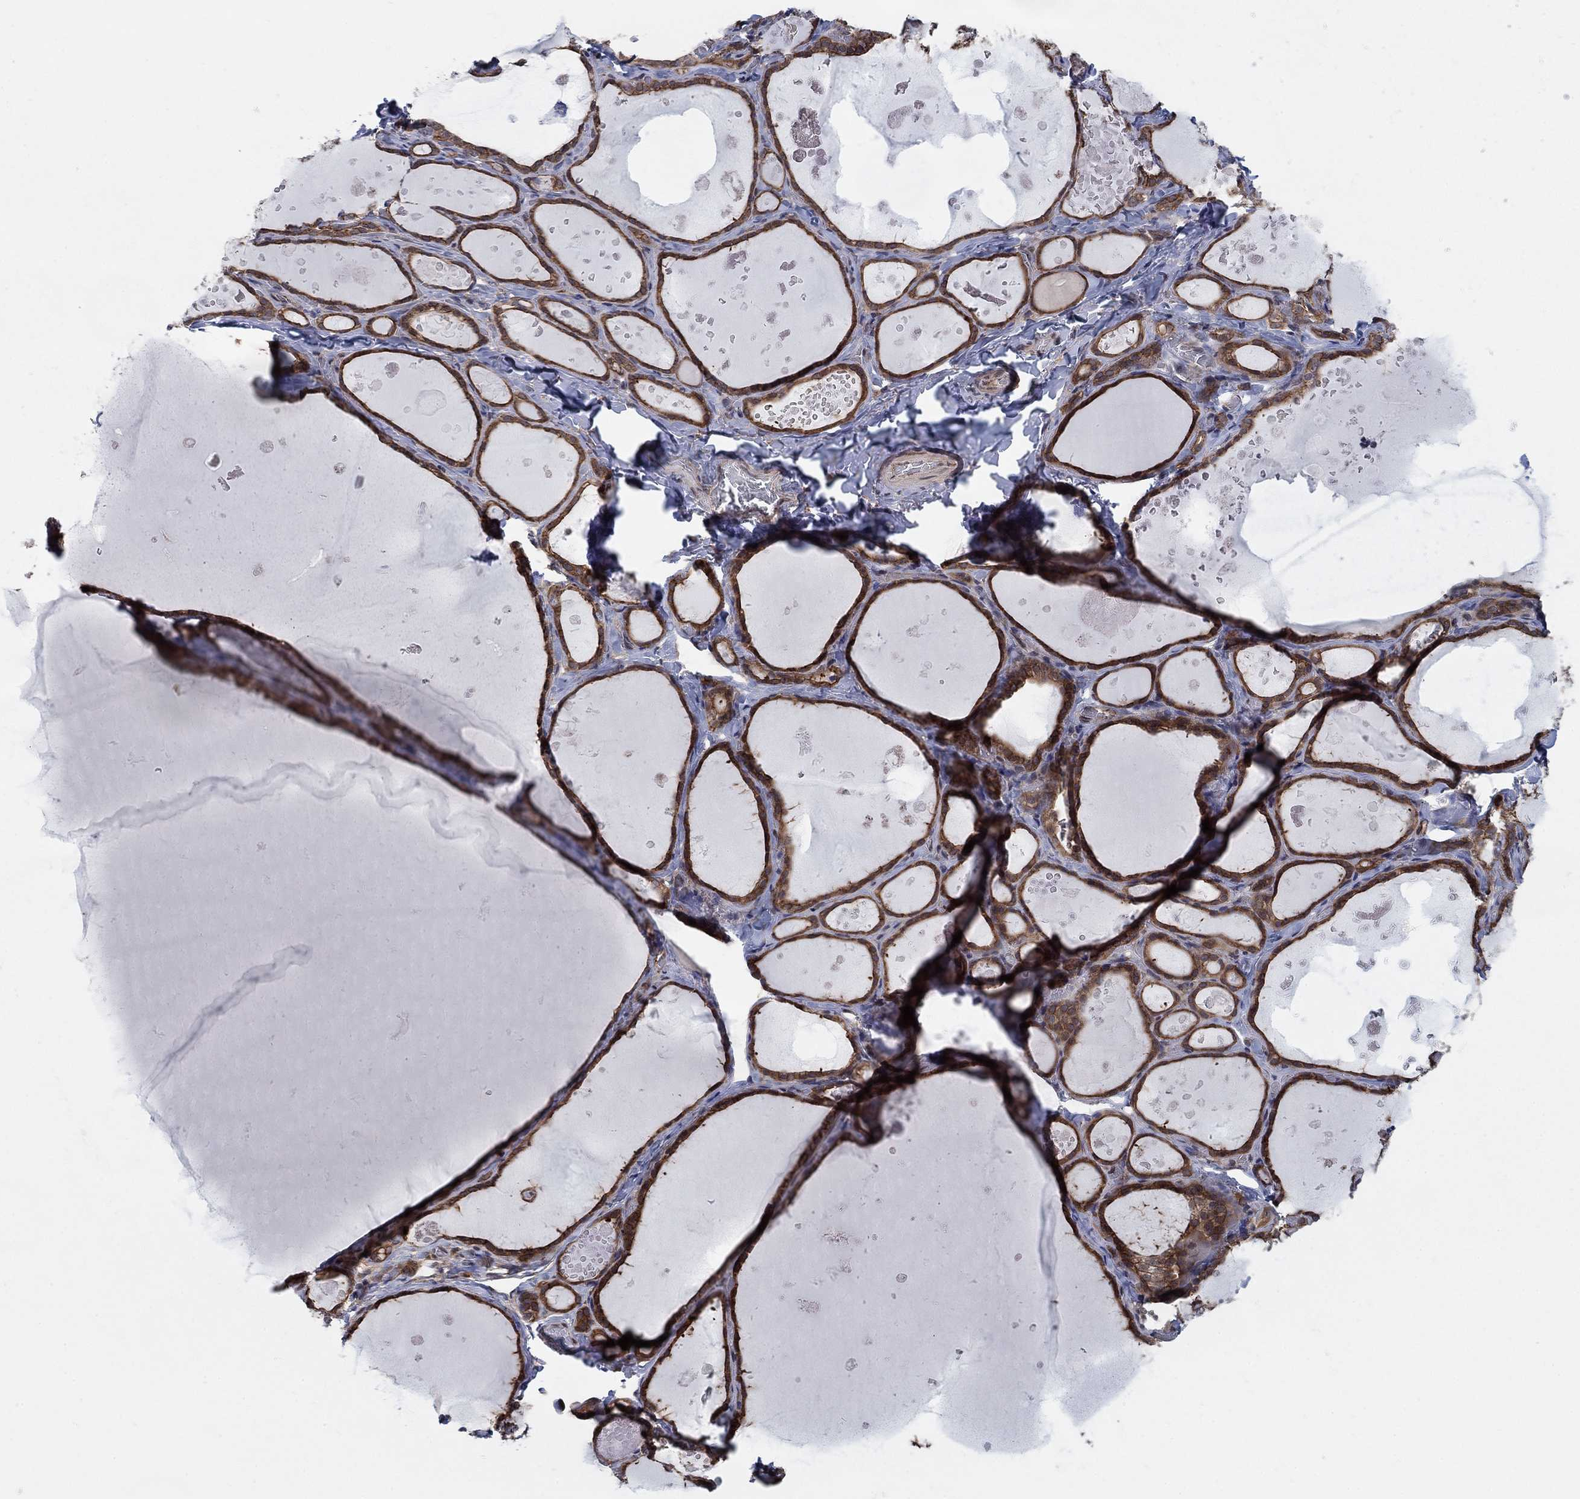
{"staining": {"intensity": "strong", "quantity": ">75%", "location": "cytoplasmic/membranous"}, "tissue": "thyroid gland", "cell_type": "Glandular cells", "image_type": "normal", "snomed": [{"axis": "morphology", "description": "Normal tissue, NOS"}, {"axis": "topography", "description": "Thyroid gland"}], "caption": "DAB immunohistochemical staining of benign thyroid gland demonstrates strong cytoplasmic/membranous protein expression in about >75% of glandular cells.", "gene": "SH3RF1", "patient": {"sex": "female", "age": 56}}